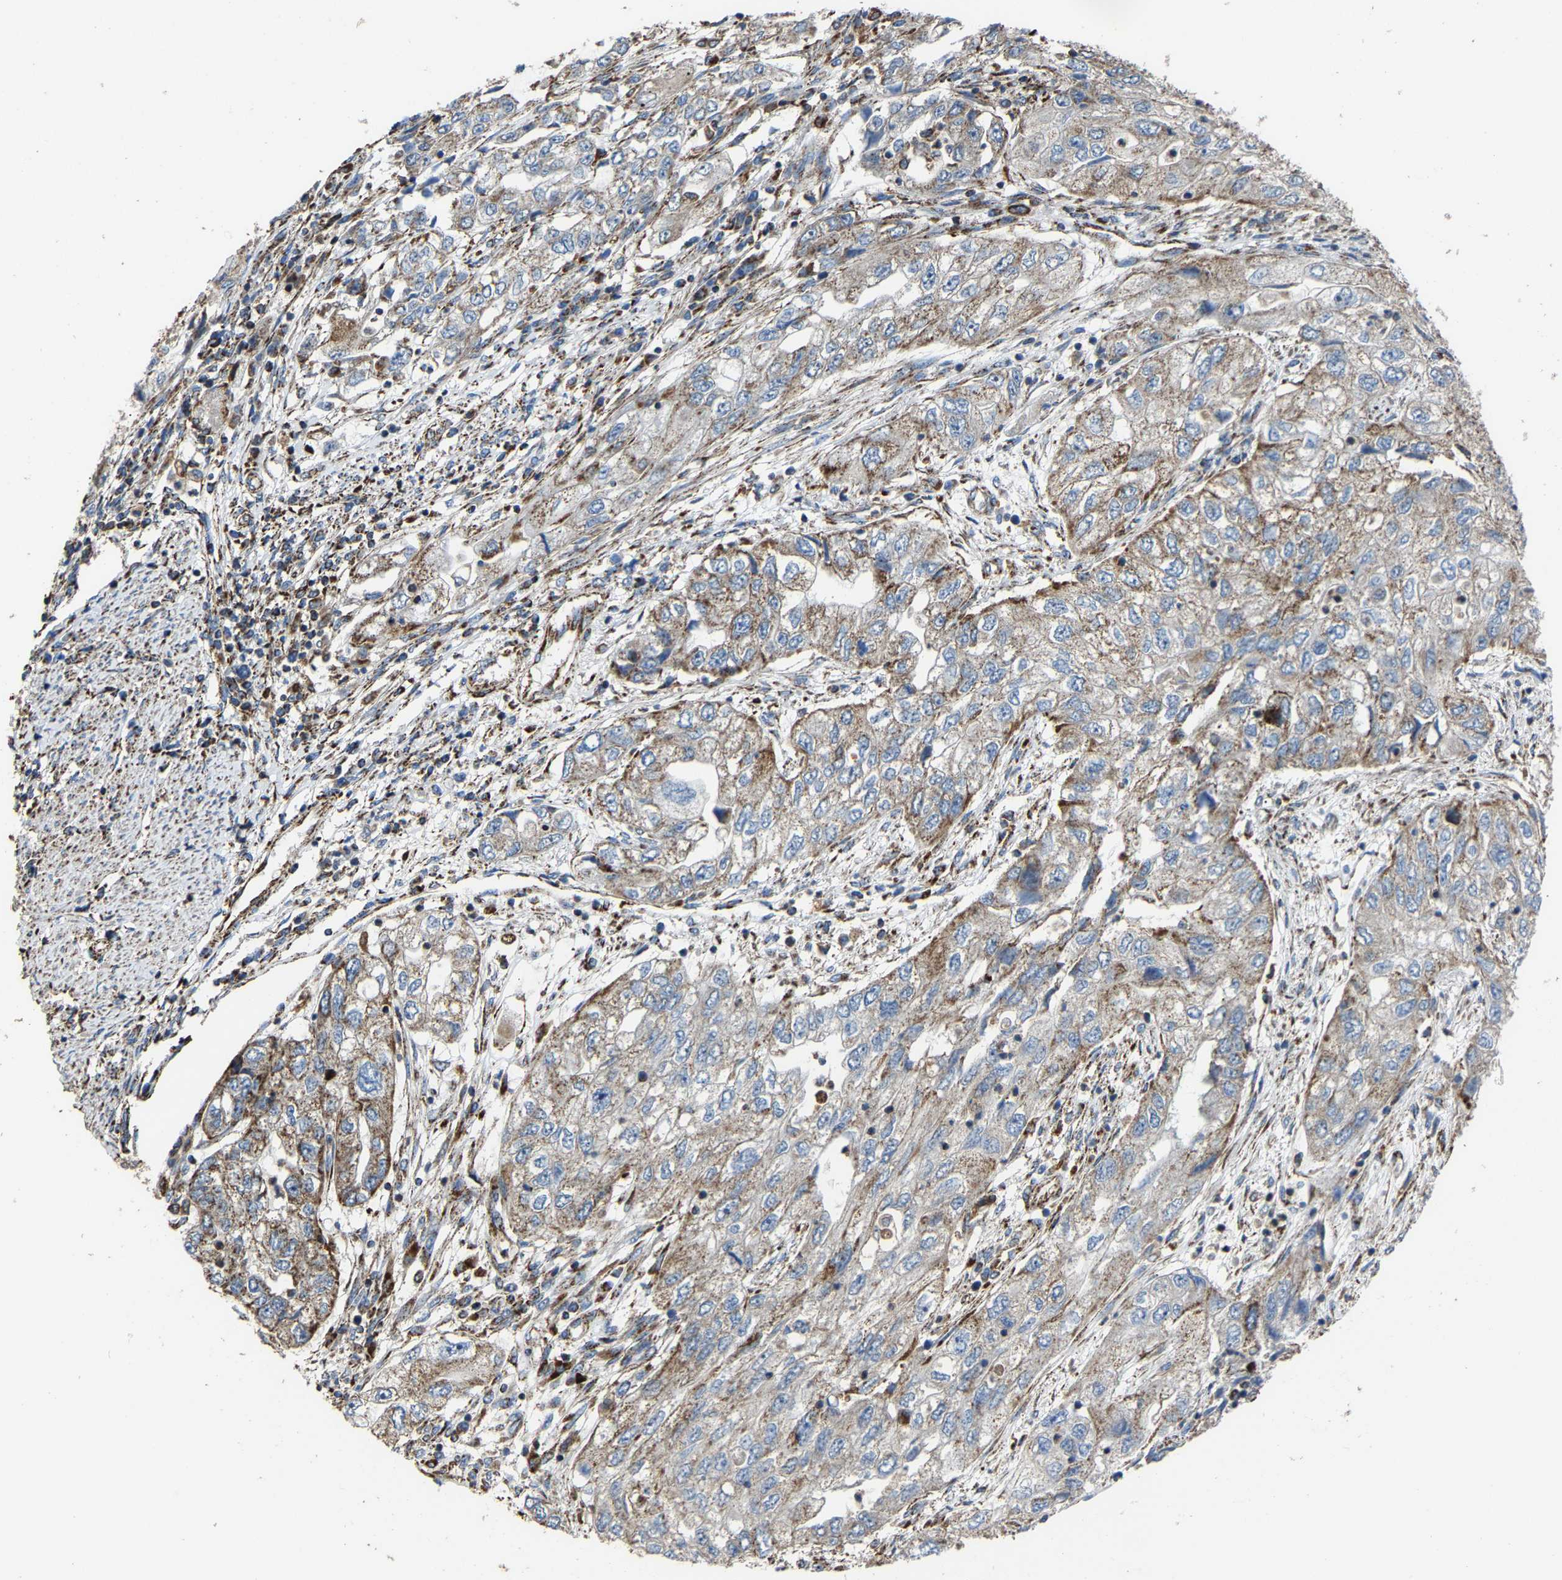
{"staining": {"intensity": "moderate", "quantity": "25%-75%", "location": "cytoplasmic/membranous"}, "tissue": "endometrial cancer", "cell_type": "Tumor cells", "image_type": "cancer", "snomed": [{"axis": "morphology", "description": "Adenocarcinoma, NOS"}, {"axis": "topography", "description": "Endometrium"}], "caption": "Immunohistochemical staining of endometrial cancer reveals medium levels of moderate cytoplasmic/membranous expression in about 25%-75% of tumor cells.", "gene": "NDUFV3", "patient": {"sex": "female", "age": 49}}